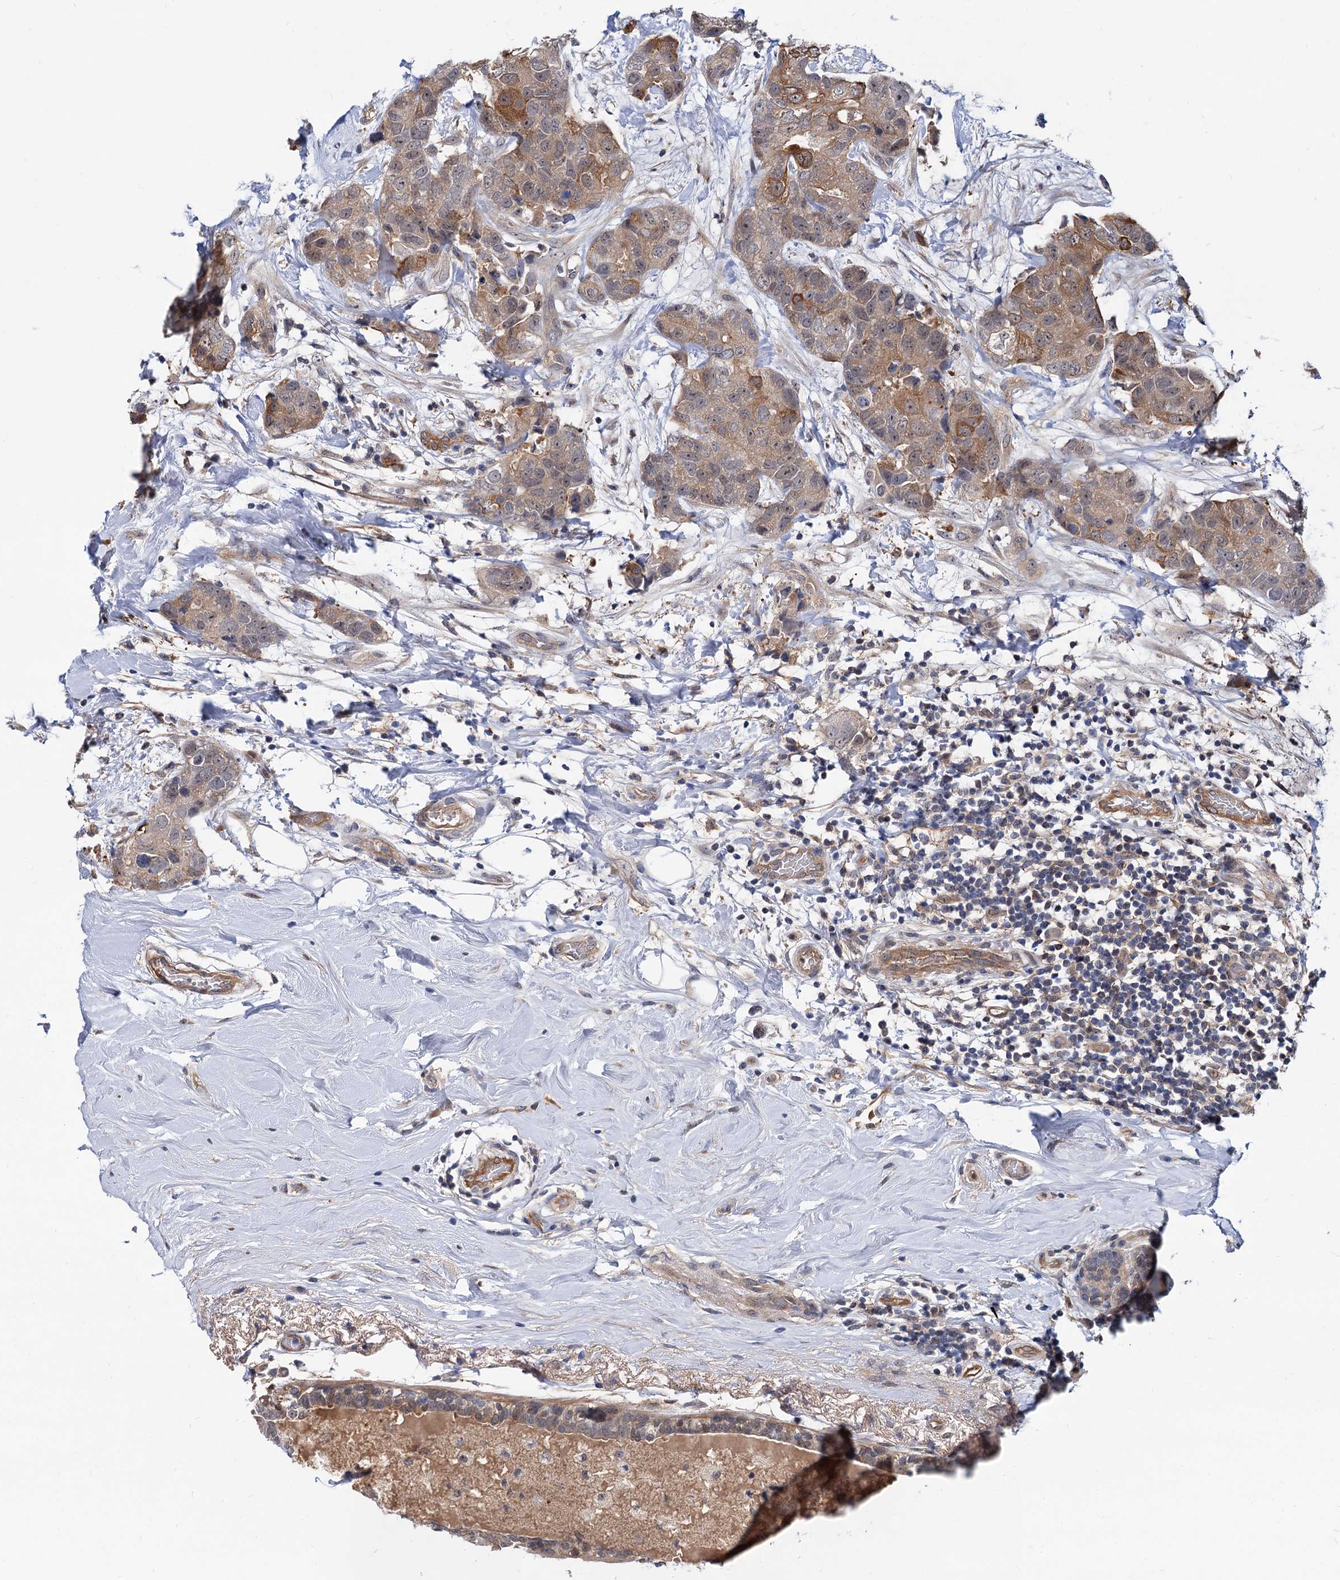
{"staining": {"intensity": "moderate", "quantity": "25%-75%", "location": "cytoplasmic/membranous"}, "tissue": "breast cancer", "cell_type": "Tumor cells", "image_type": "cancer", "snomed": [{"axis": "morphology", "description": "Duct carcinoma"}, {"axis": "topography", "description": "Breast"}], "caption": "Breast cancer was stained to show a protein in brown. There is medium levels of moderate cytoplasmic/membranous expression in about 25%-75% of tumor cells.", "gene": "SNX15", "patient": {"sex": "female", "age": 62}}